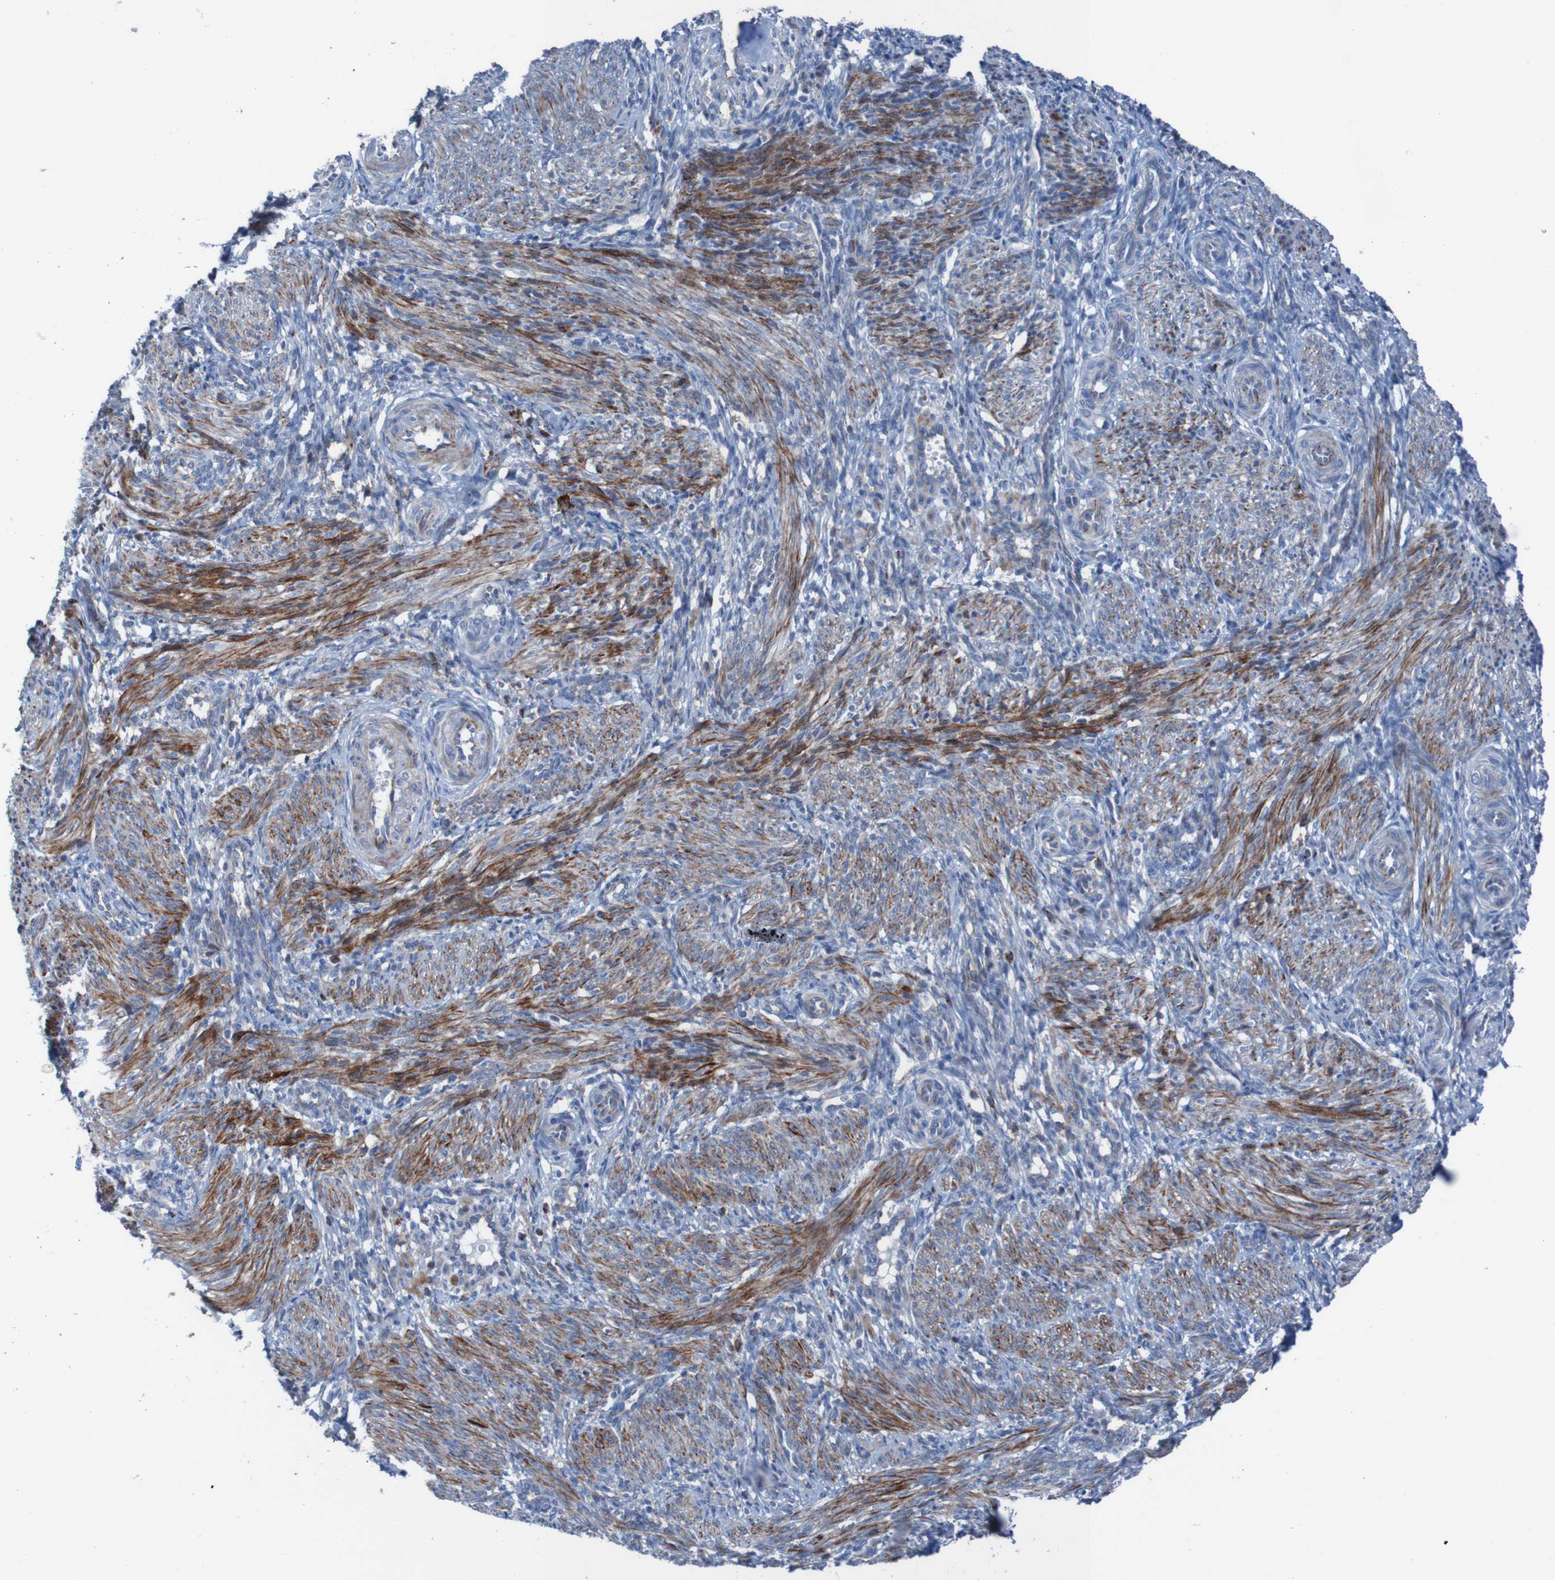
{"staining": {"intensity": "strong", "quantity": ">75%", "location": "cytoplasmic/membranous"}, "tissue": "smooth muscle", "cell_type": "Smooth muscle cells", "image_type": "normal", "snomed": [{"axis": "morphology", "description": "Normal tissue, NOS"}, {"axis": "topography", "description": "Endometrium"}], "caption": "Strong cytoplasmic/membranous positivity is seen in approximately >75% of smooth muscle cells in unremarkable smooth muscle.", "gene": "RNF182", "patient": {"sex": "female", "age": 33}}